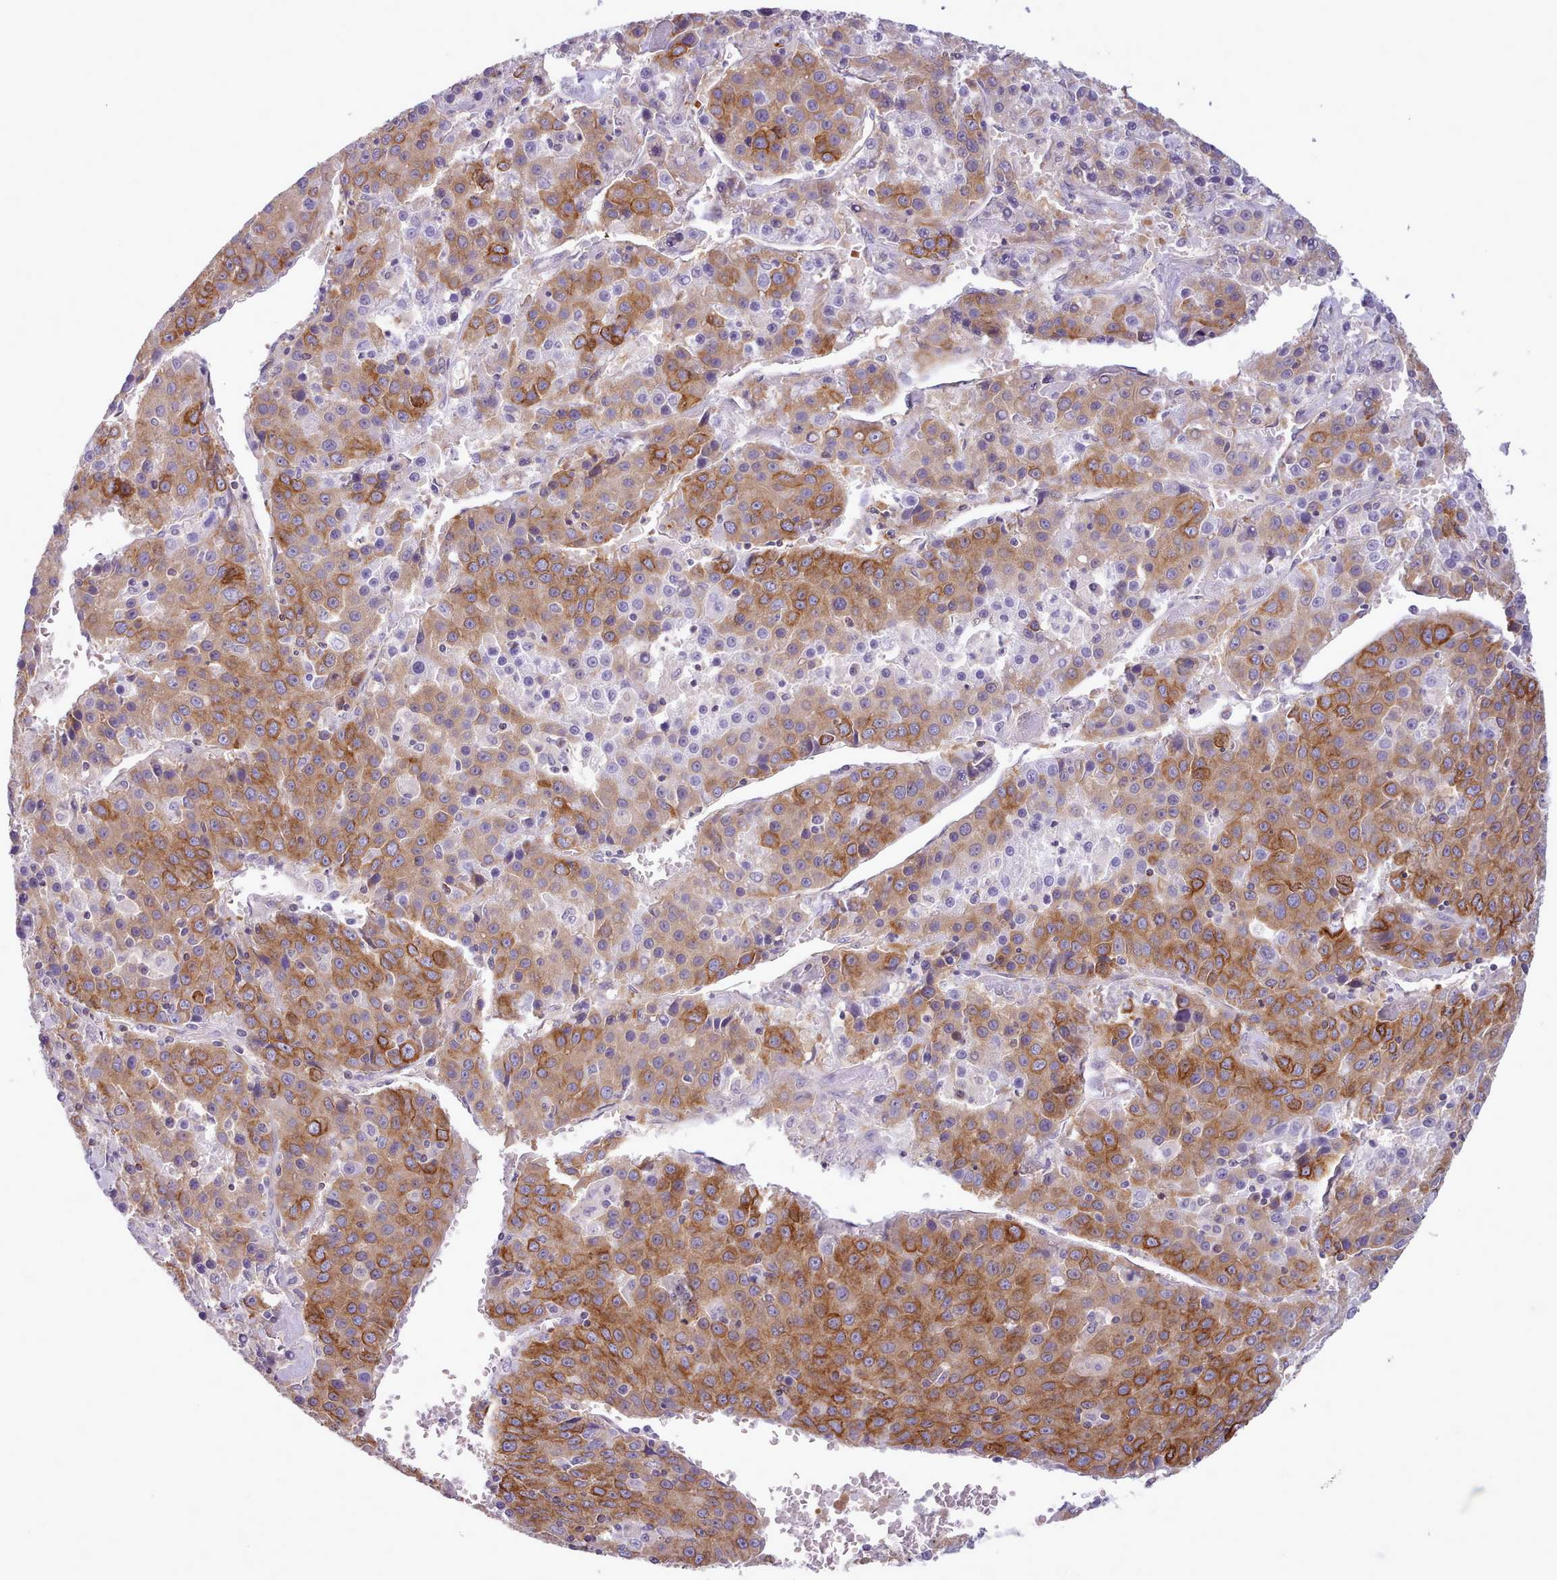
{"staining": {"intensity": "strong", "quantity": ">75%", "location": "cytoplasmic/membranous"}, "tissue": "liver cancer", "cell_type": "Tumor cells", "image_type": "cancer", "snomed": [{"axis": "morphology", "description": "Carcinoma, Hepatocellular, NOS"}, {"axis": "topography", "description": "Liver"}], "caption": "Immunohistochemical staining of liver hepatocellular carcinoma shows high levels of strong cytoplasmic/membranous protein expression in about >75% of tumor cells.", "gene": "CYP2A13", "patient": {"sex": "female", "age": 53}}